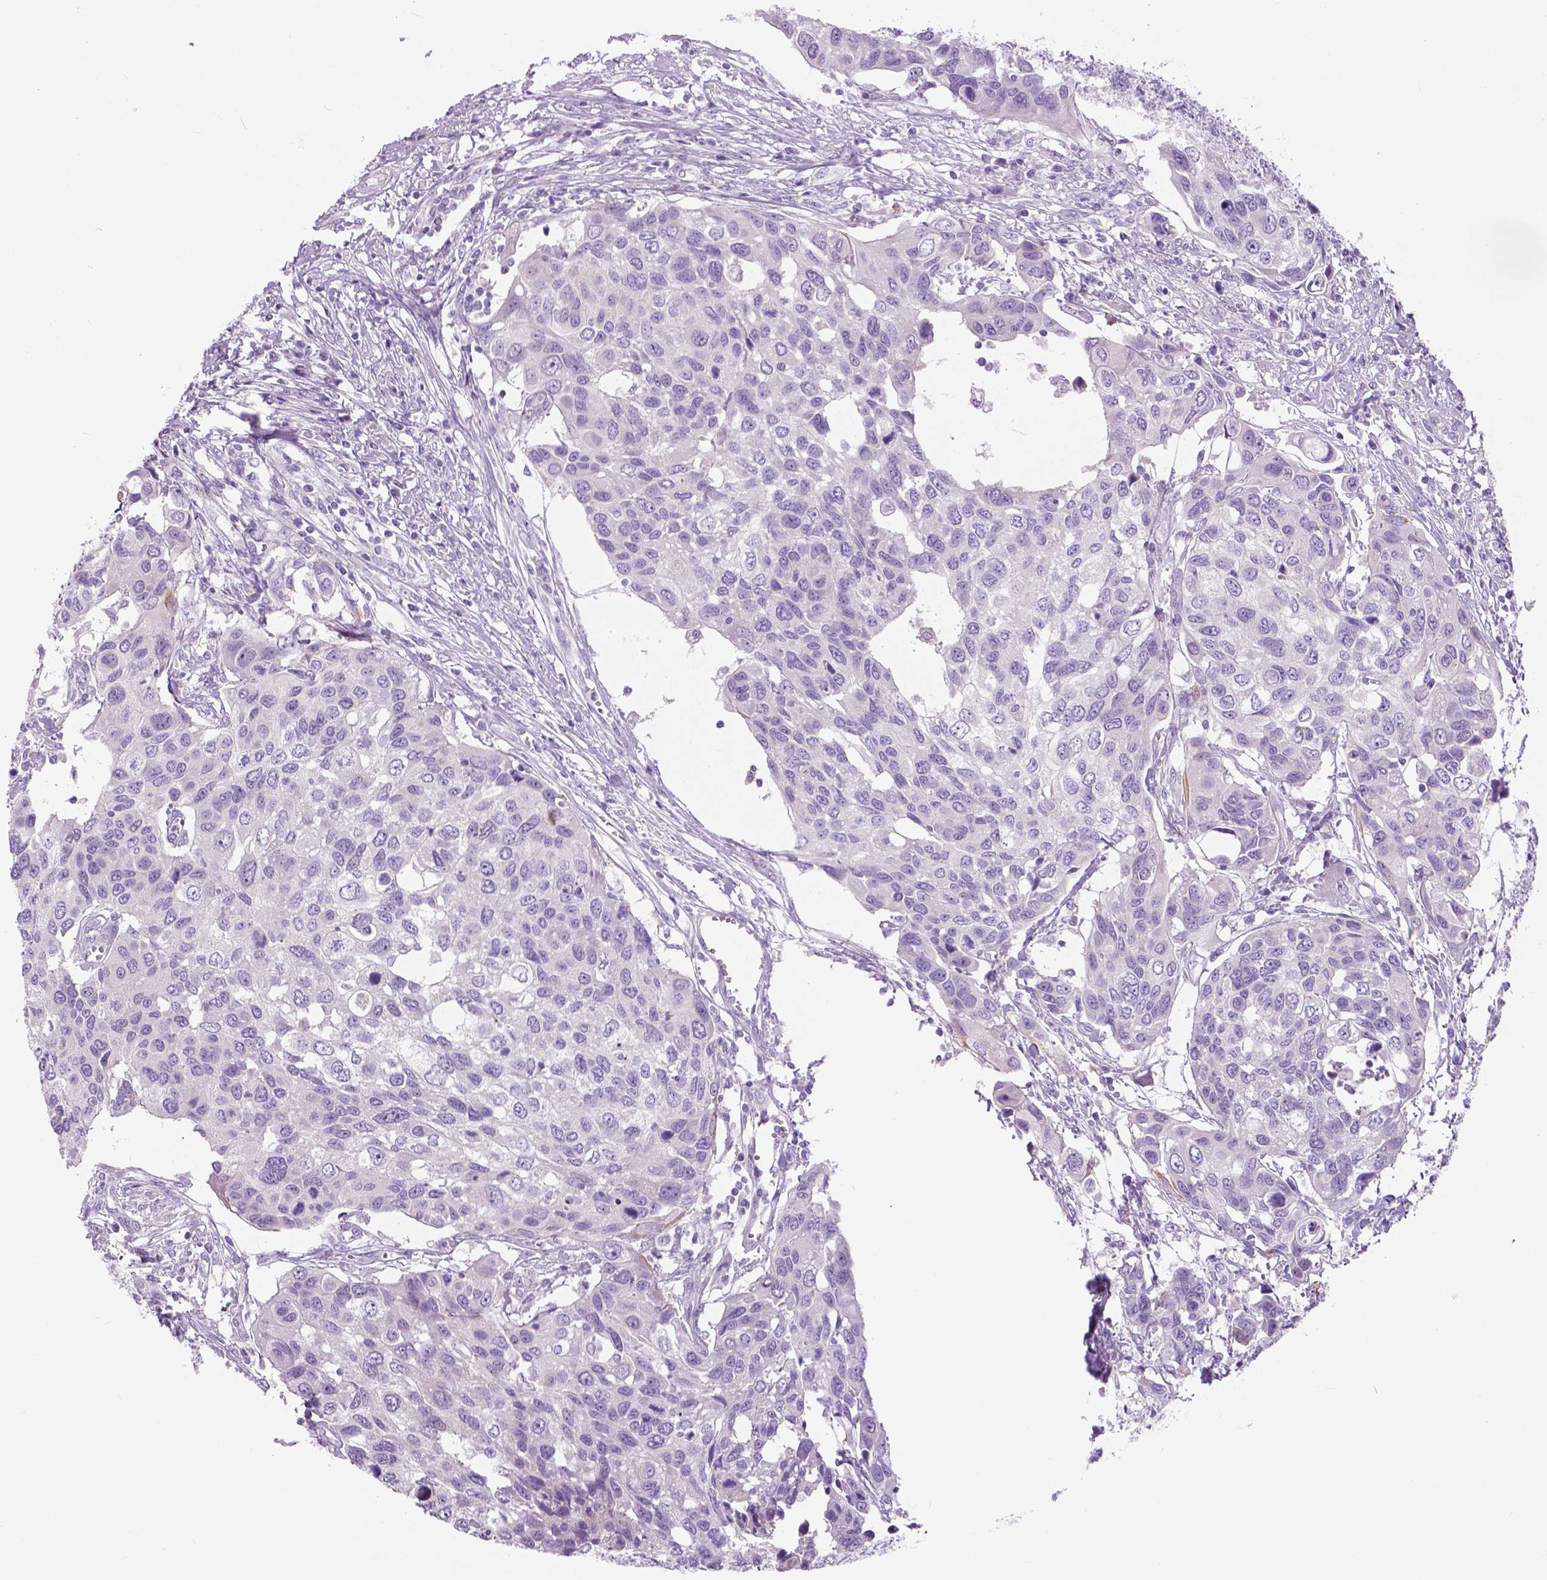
{"staining": {"intensity": "negative", "quantity": "none", "location": "none"}, "tissue": "urothelial cancer", "cell_type": "Tumor cells", "image_type": "cancer", "snomed": [{"axis": "morphology", "description": "Urothelial carcinoma, High grade"}, {"axis": "topography", "description": "Urinary bladder"}], "caption": "Immunohistochemistry histopathology image of high-grade urothelial carcinoma stained for a protein (brown), which reveals no expression in tumor cells.", "gene": "TP53TG5", "patient": {"sex": "male", "age": 60}}